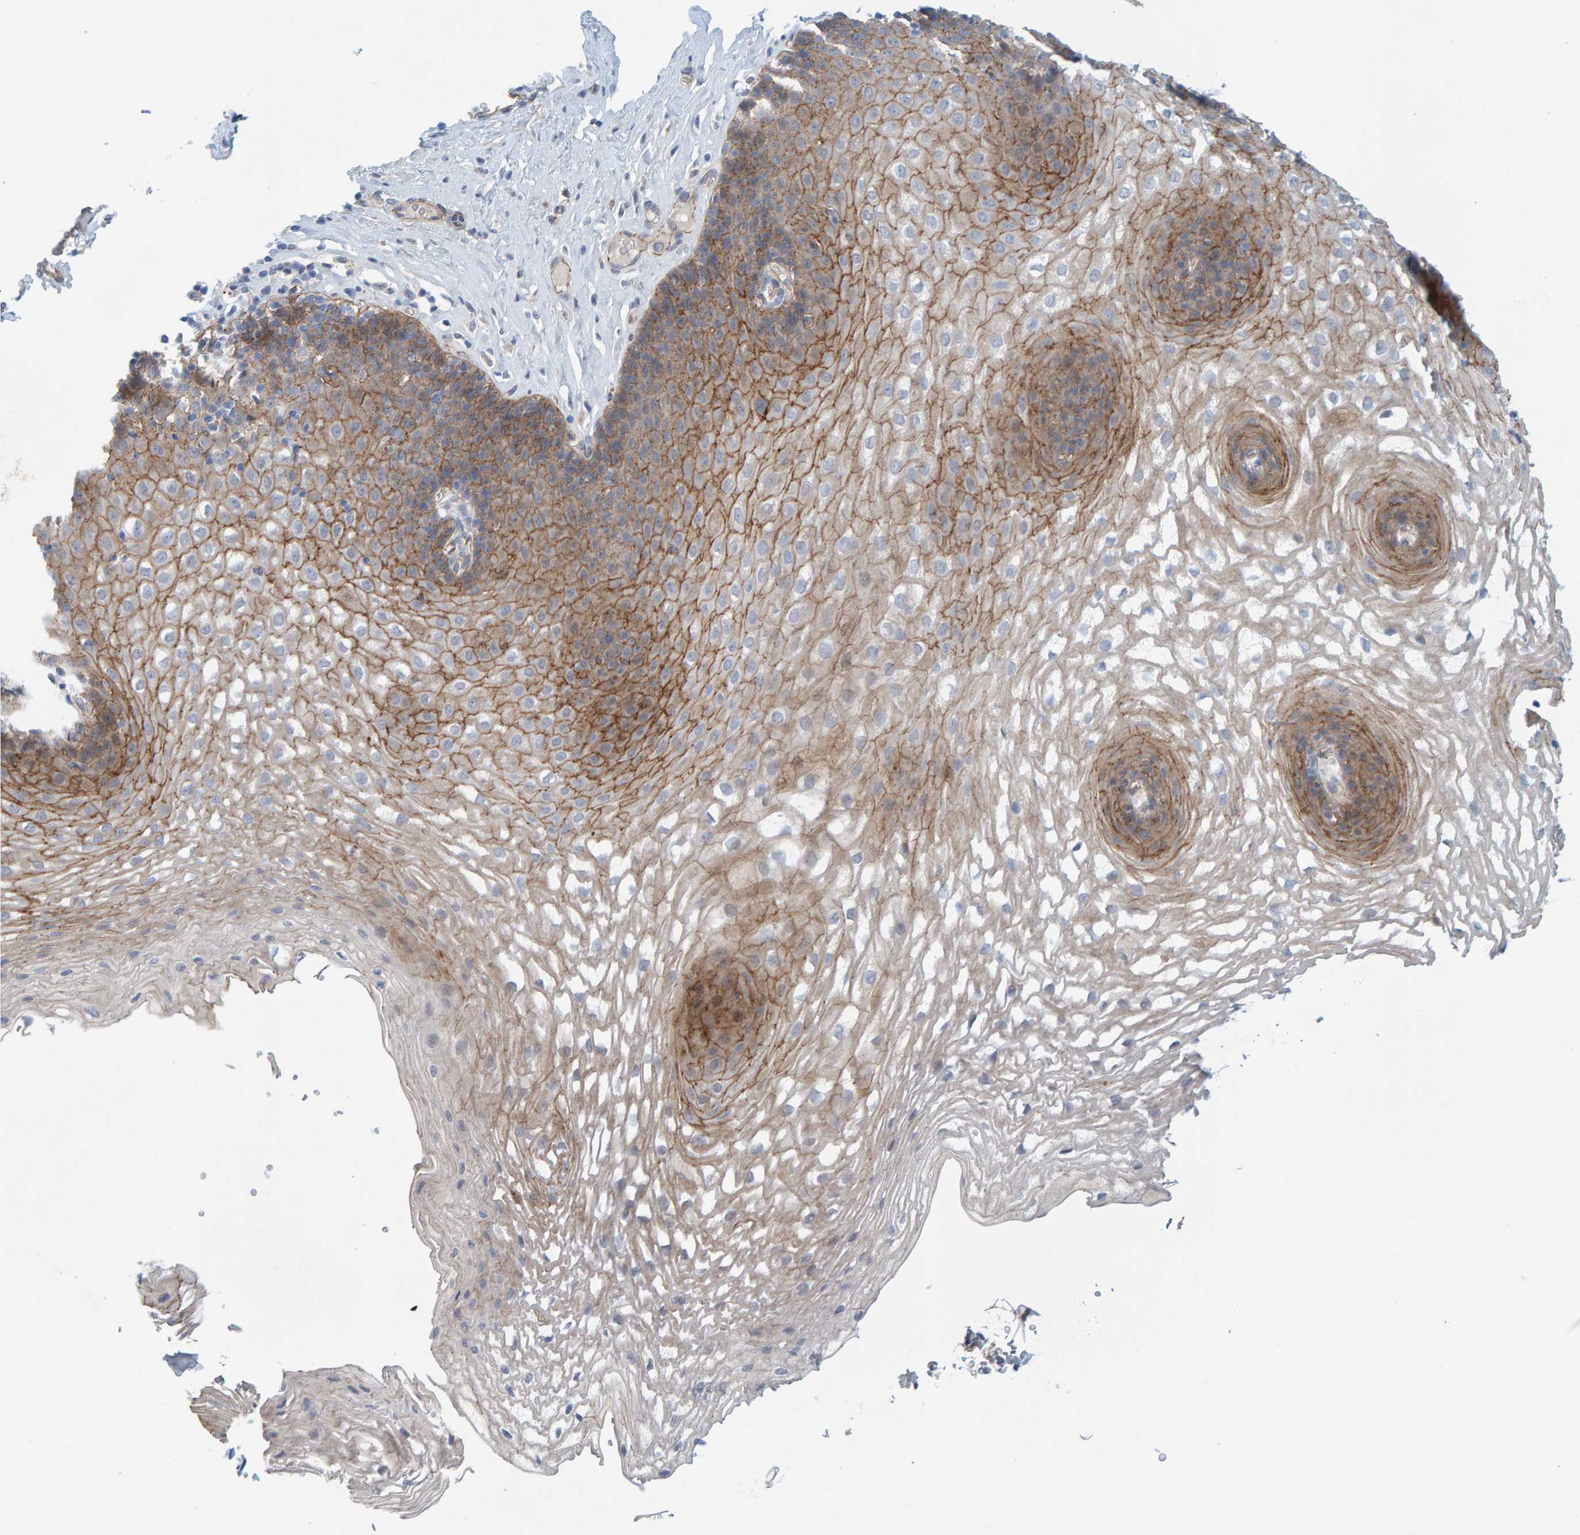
{"staining": {"intensity": "moderate", "quantity": ">75%", "location": "cytoplasmic/membranous"}, "tissue": "esophagus", "cell_type": "Squamous epithelial cells", "image_type": "normal", "snomed": [{"axis": "morphology", "description": "Normal tissue, NOS"}, {"axis": "topography", "description": "Esophagus"}], "caption": "A medium amount of moderate cytoplasmic/membranous expression is seen in approximately >75% of squamous epithelial cells in normal esophagus.", "gene": "KRBA2", "patient": {"sex": "female", "age": 66}}